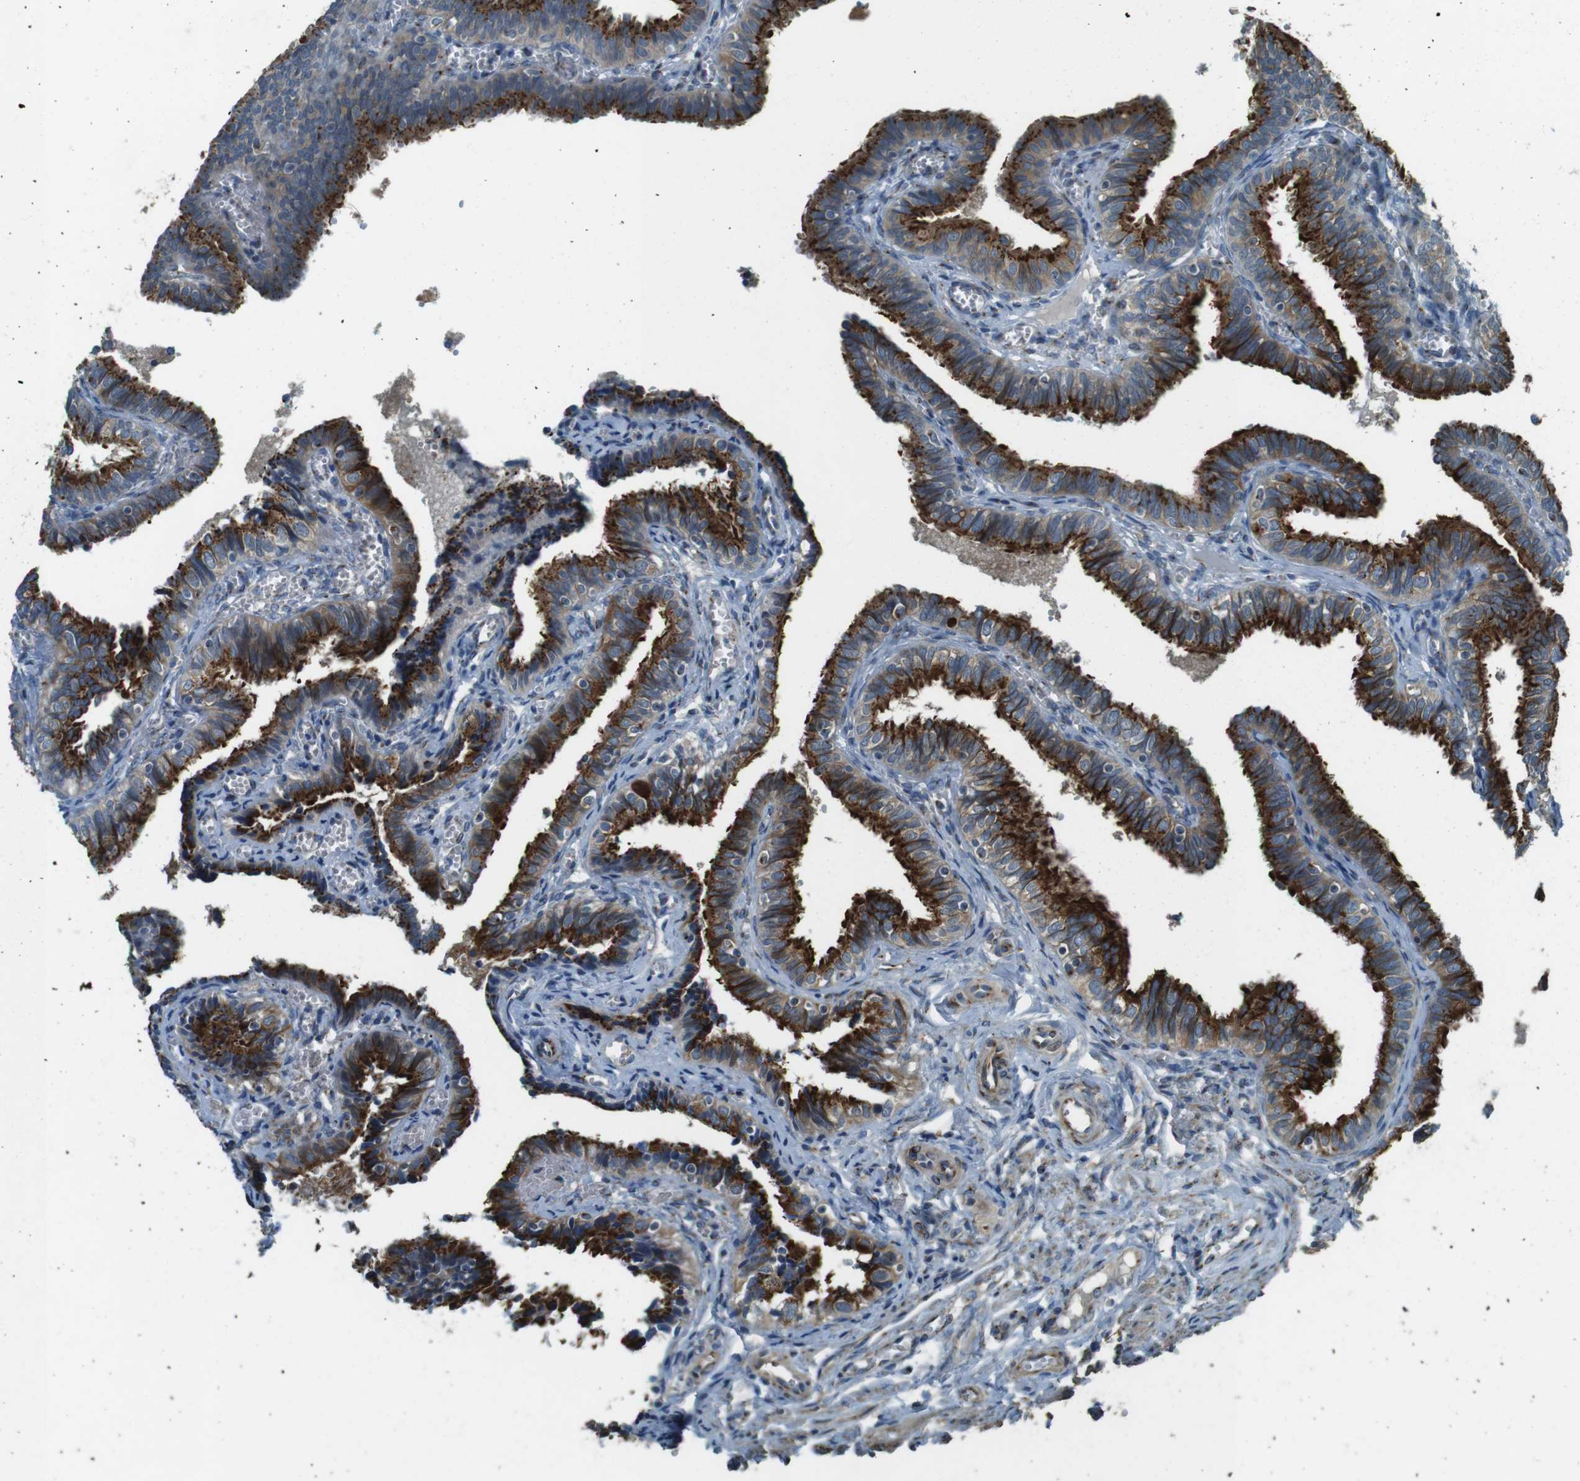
{"staining": {"intensity": "strong", "quantity": ">75%", "location": "cytoplasmic/membranous"}, "tissue": "fallopian tube", "cell_type": "Glandular cells", "image_type": "normal", "snomed": [{"axis": "morphology", "description": "Normal tissue, NOS"}, {"axis": "topography", "description": "Fallopian tube"}], "caption": "Immunohistochemistry (IHC) histopathology image of unremarkable fallopian tube: fallopian tube stained using IHC displays high levels of strong protein expression localized specifically in the cytoplasmic/membranous of glandular cells, appearing as a cytoplasmic/membranous brown color.", "gene": "TMEM115", "patient": {"sex": "female", "age": 46}}